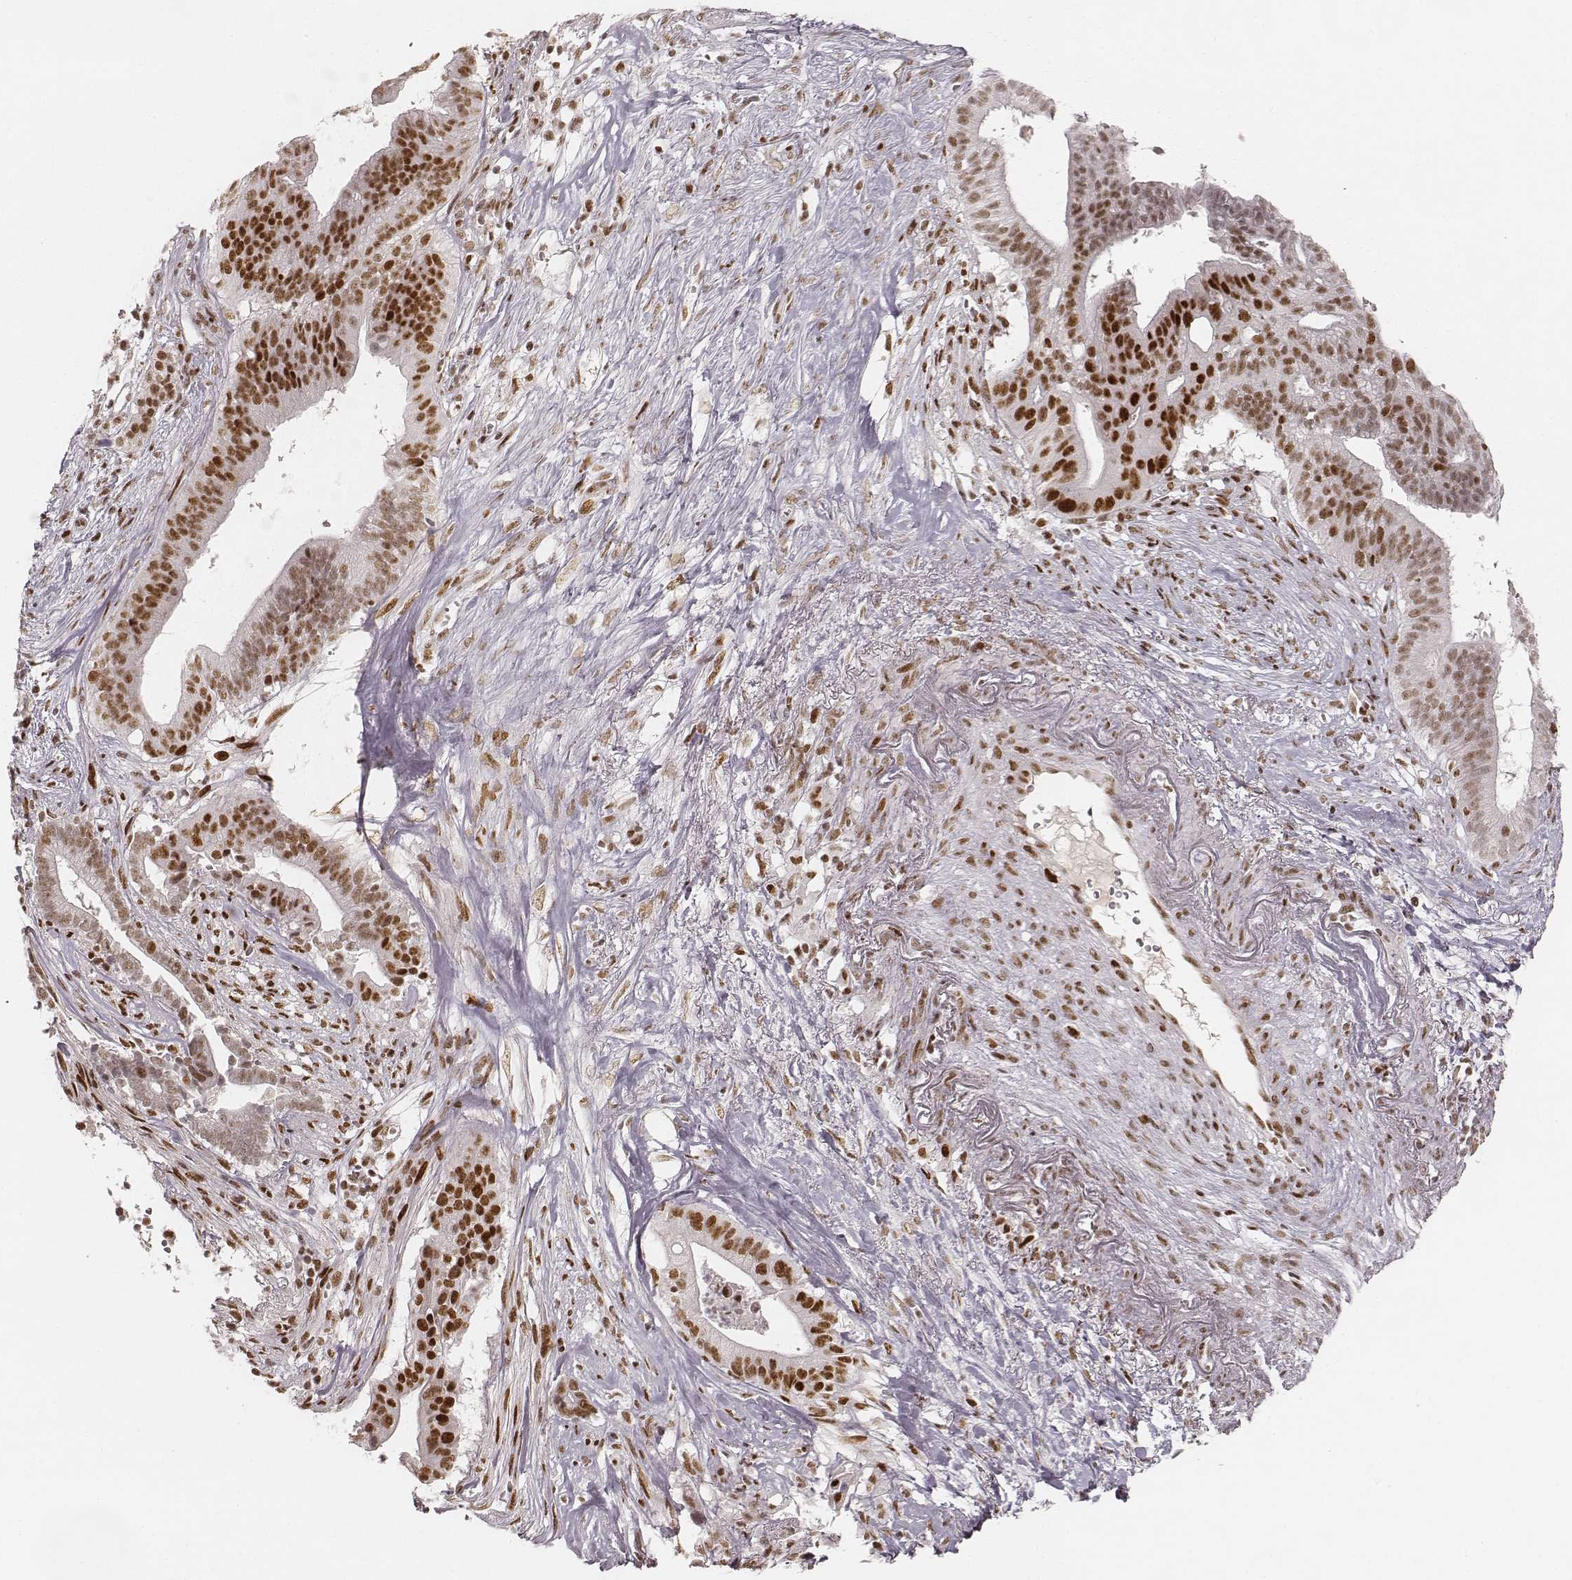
{"staining": {"intensity": "strong", "quantity": ">75%", "location": "nuclear"}, "tissue": "pancreatic cancer", "cell_type": "Tumor cells", "image_type": "cancer", "snomed": [{"axis": "morphology", "description": "Adenocarcinoma, NOS"}, {"axis": "topography", "description": "Pancreas"}], "caption": "High-magnification brightfield microscopy of pancreatic cancer (adenocarcinoma) stained with DAB (brown) and counterstained with hematoxylin (blue). tumor cells exhibit strong nuclear staining is seen in approximately>75% of cells. (brown staining indicates protein expression, while blue staining denotes nuclei).", "gene": "HNRNPC", "patient": {"sex": "male", "age": 61}}